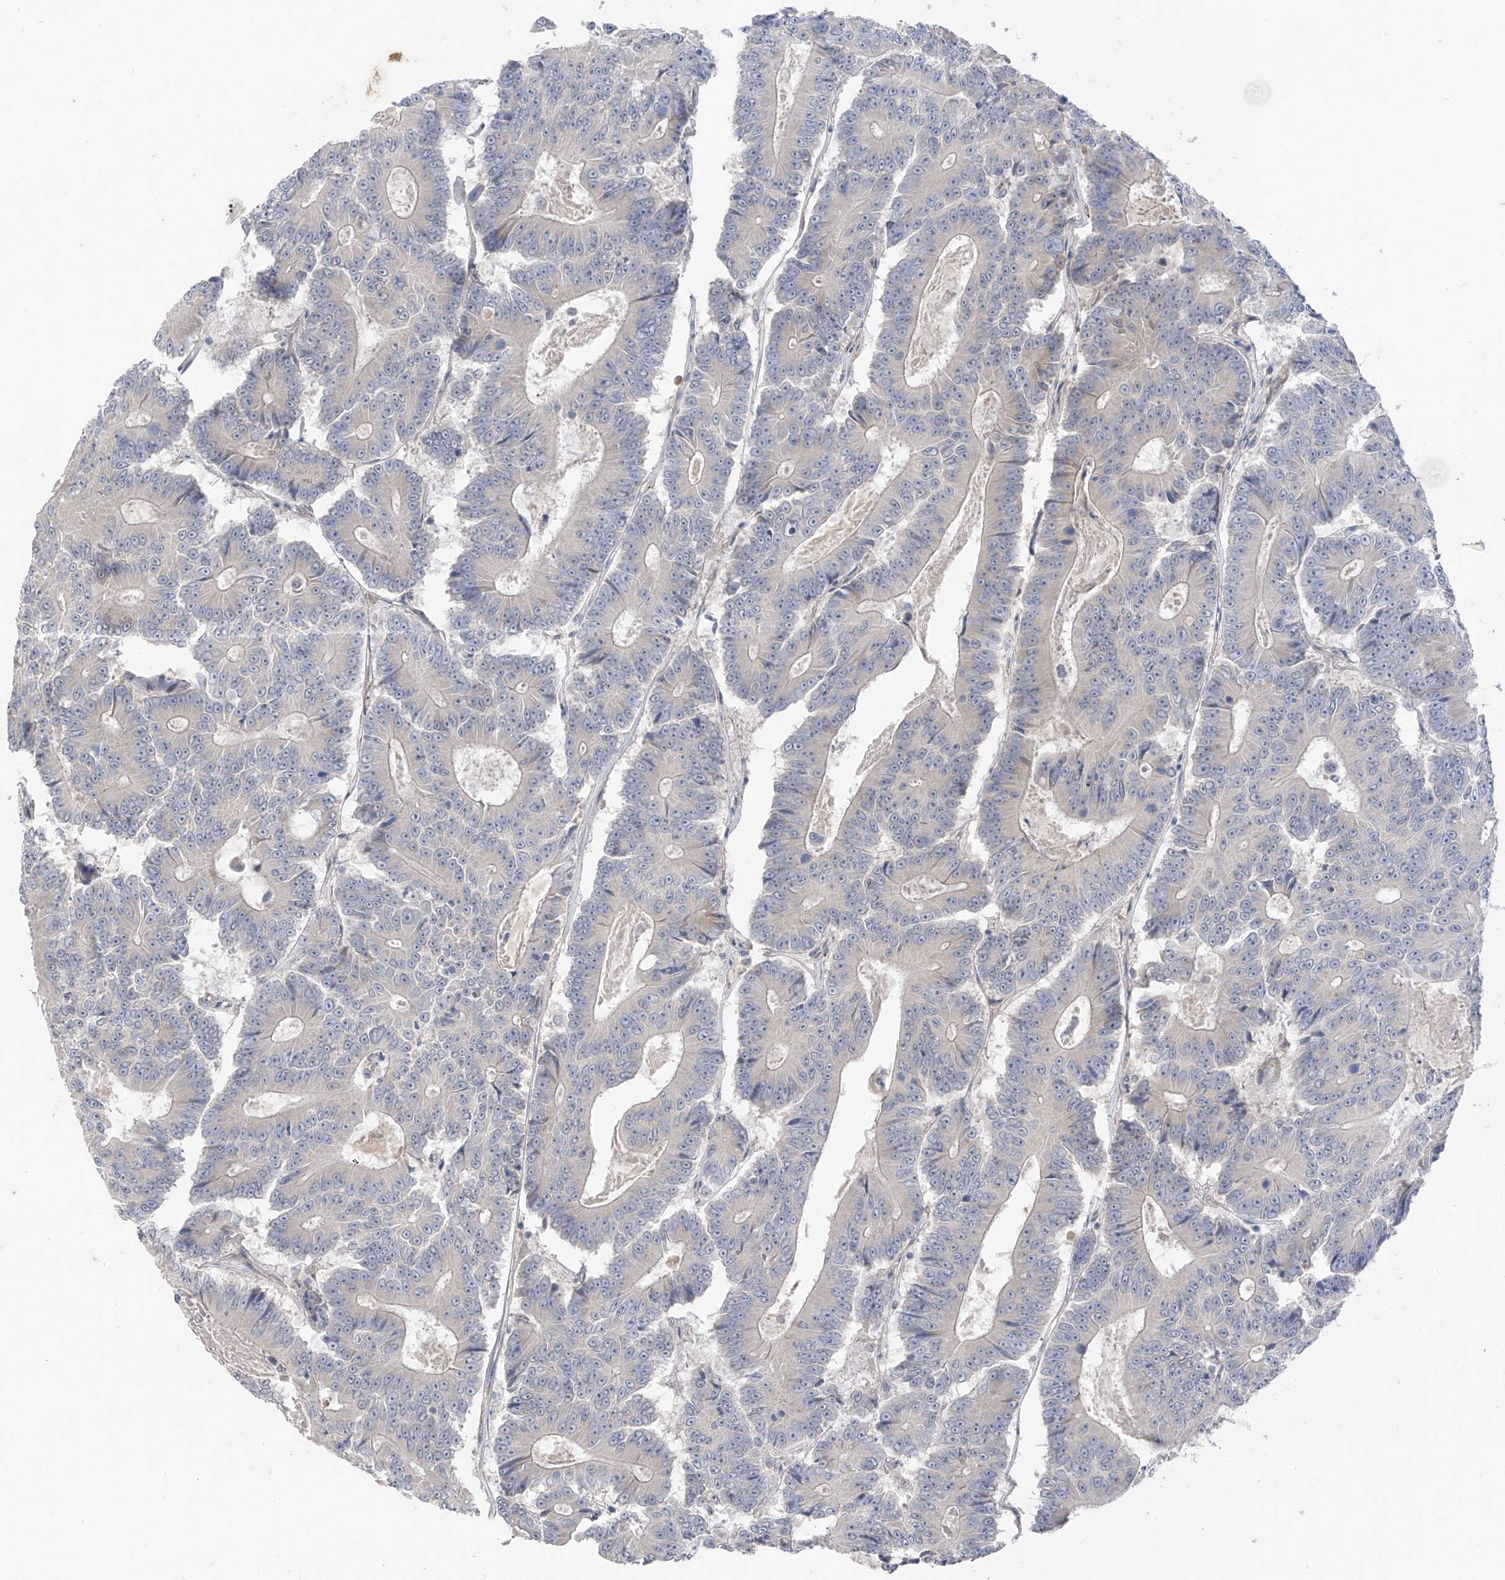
{"staining": {"intensity": "negative", "quantity": "none", "location": "none"}, "tissue": "colorectal cancer", "cell_type": "Tumor cells", "image_type": "cancer", "snomed": [{"axis": "morphology", "description": "Adenocarcinoma, NOS"}, {"axis": "topography", "description": "Colon"}], "caption": "This is an IHC photomicrograph of colorectal adenocarcinoma. There is no positivity in tumor cells.", "gene": "NALCN", "patient": {"sex": "male", "age": 83}}